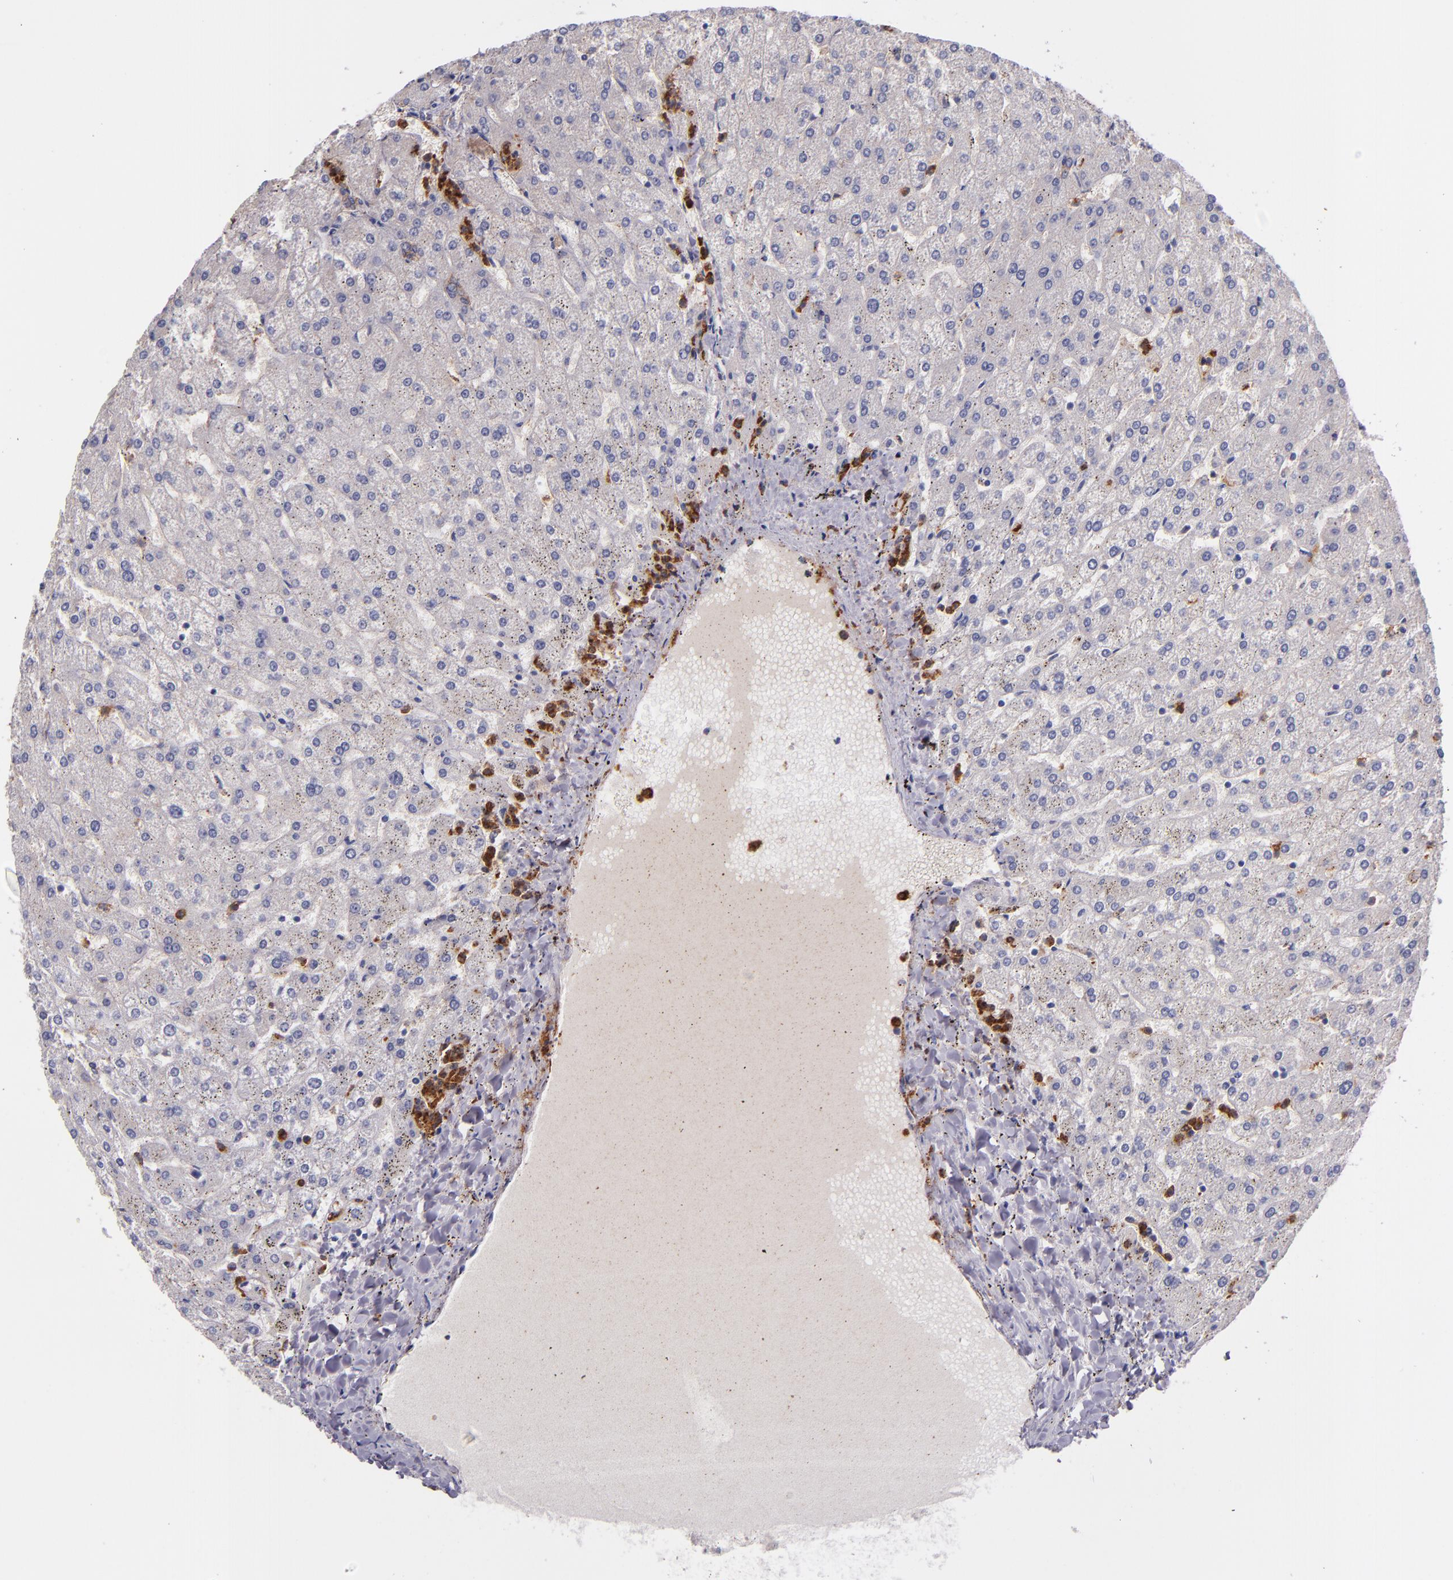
{"staining": {"intensity": "negative", "quantity": "none", "location": "none"}, "tissue": "liver", "cell_type": "Hepatocytes", "image_type": "normal", "snomed": [{"axis": "morphology", "description": "Normal tissue, NOS"}, {"axis": "topography", "description": "Liver"}], "caption": "IHC micrograph of benign liver: liver stained with DAB shows no significant protein expression in hepatocytes.", "gene": "C5AR1", "patient": {"sex": "female", "age": 32}}